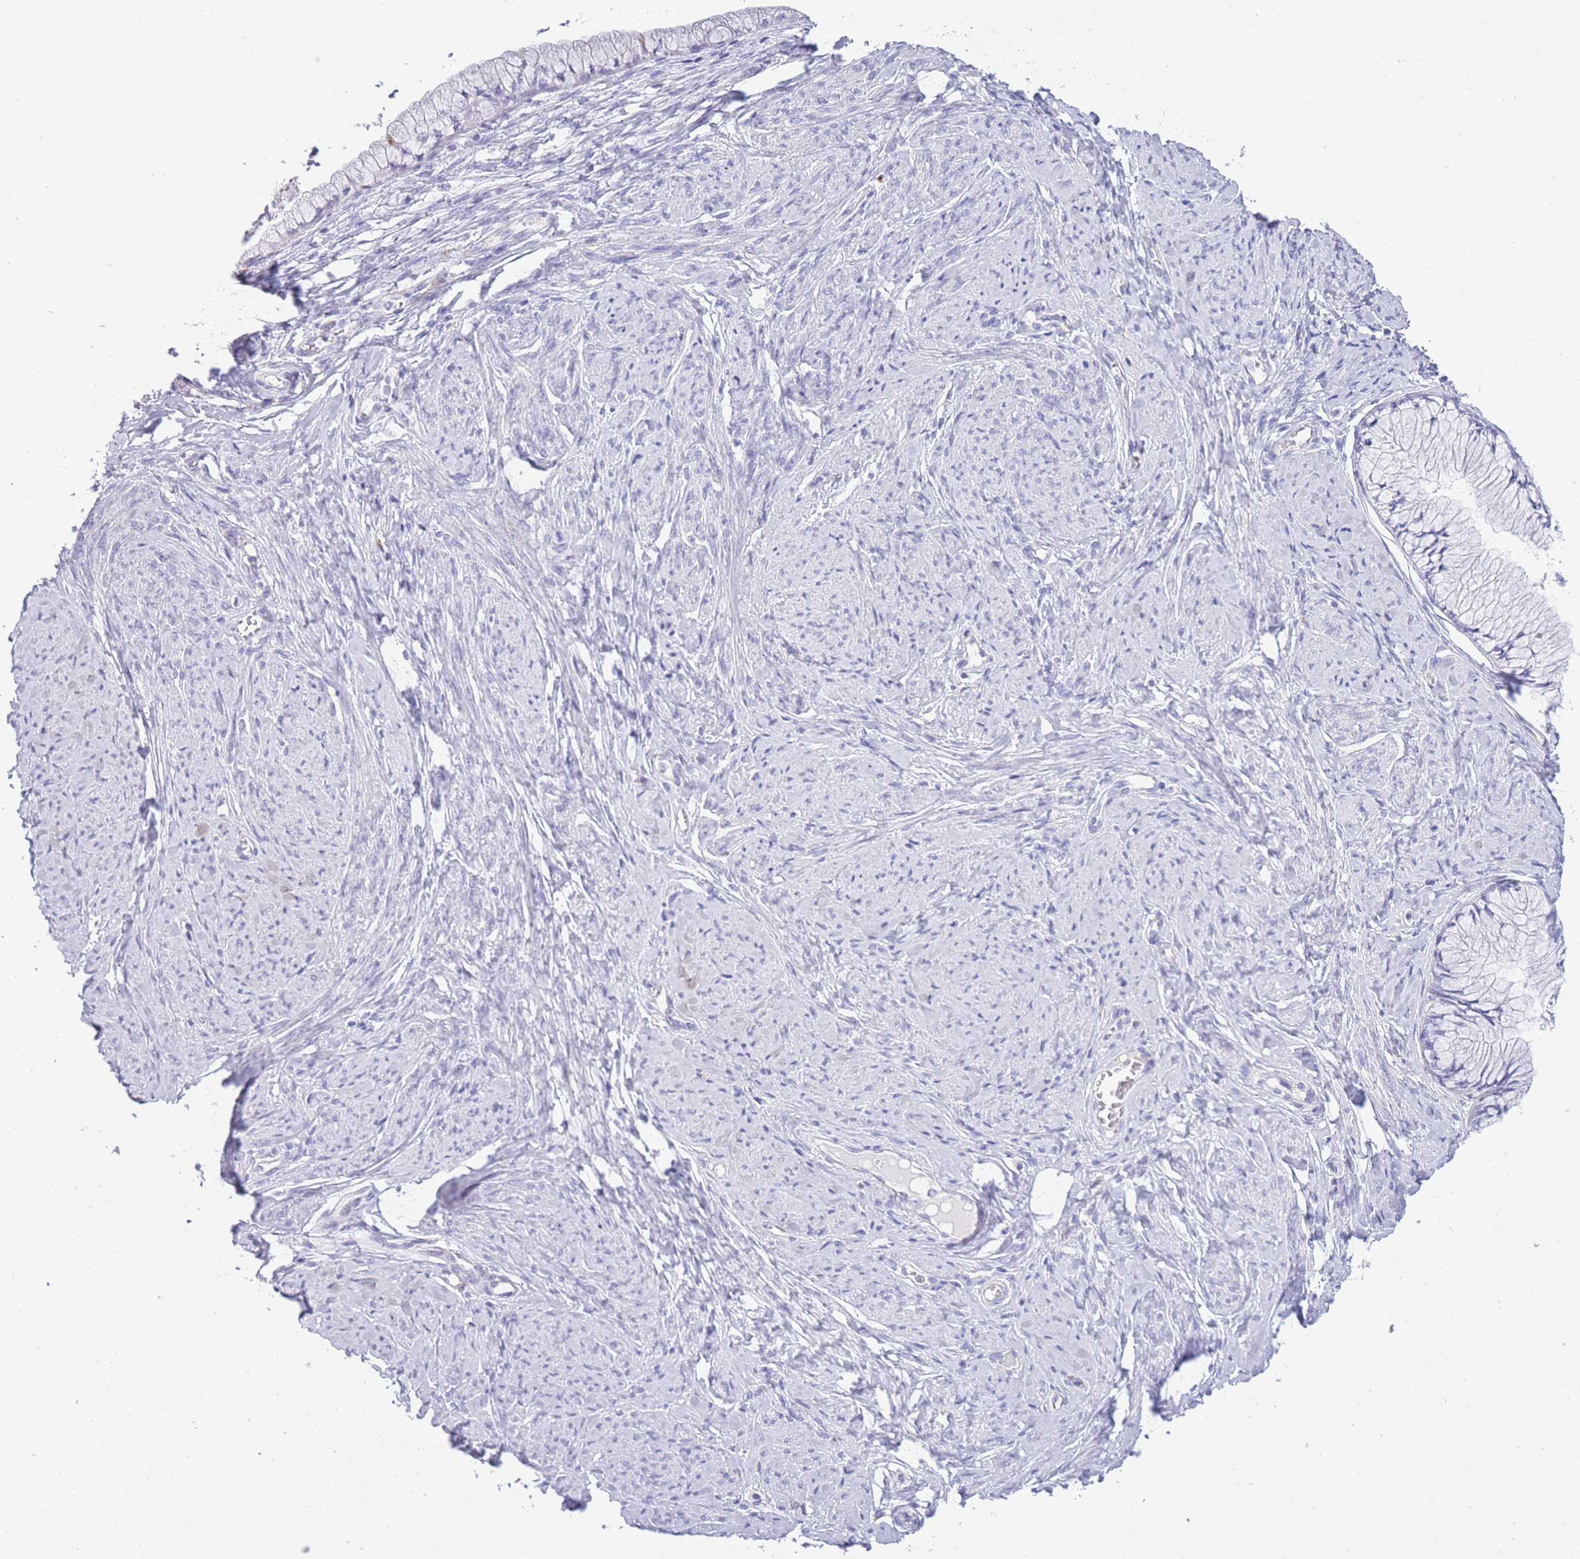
{"staining": {"intensity": "negative", "quantity": "none", "location": "none"}, "tissue": "cervix", "cell_type": "Glandular cells", "image_type": "normal", "snomed": [{"axis": "morphology", "description": "Normal tissue, NOS"}, {"axis": "topography", "description": "Cervix"}], "caption": "A high-resolution histopathology image shows immunohistochemistry staining of normal cervix, which shows no significant staining in glandular cells. (Stains: DAB (3,3'-diaminobenzidine) IHC with hematoxylin counter stain, Microscopy: brightfield microscopy at high magnification).", "gene": "RHO", "patient": {"sex": "female", "age": 42}}